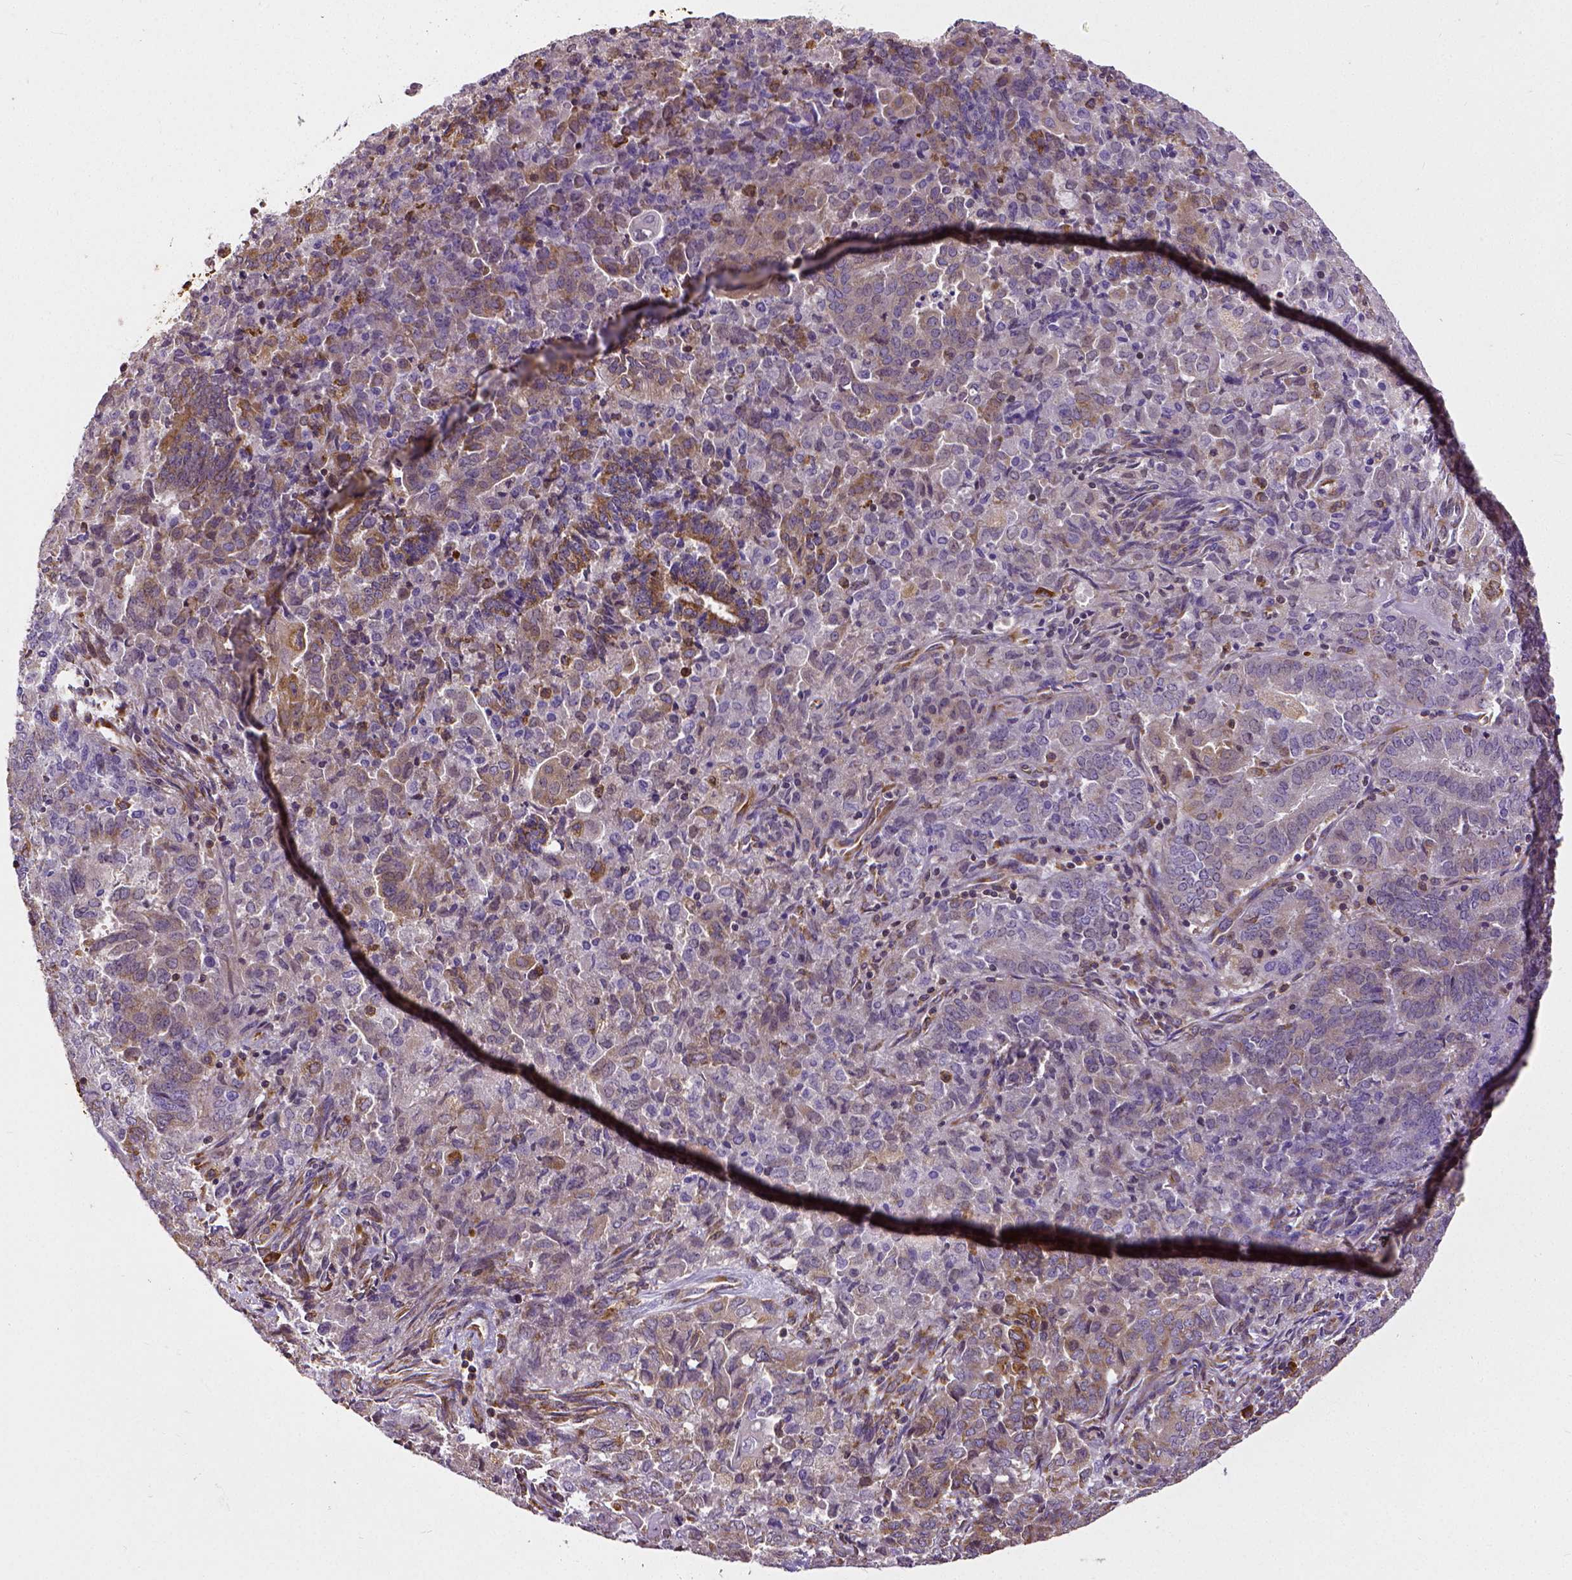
{"staining": {"intensity": "weak", "quantity": "25%-75%", "location": "cytoplasmic/membranous"}, "tissue": "endometrial cancer", "cell_type": "Tumor cells", "image_type": "cancer", "snomed": [{"axis": "morphology", "description": "Adenocarcinoma, NOS"}, {"axis": "topography", "description": "Endometrium"}], "caption": "A high-resolution micrograph shows IHC staining of endometrial cancer, which shows weak cytoplasmic/membranous staining in approximately 25%-75% of tumor cells. The staining was performed using DAB (3,3'-diaminobenzidine) to visualize the protein expression in brown, while the nuclei were stained in blue with hematoxylin (Magnification: 20x).", "gene": "MTDH", "patient": {"sex": "female", "age": 72}}